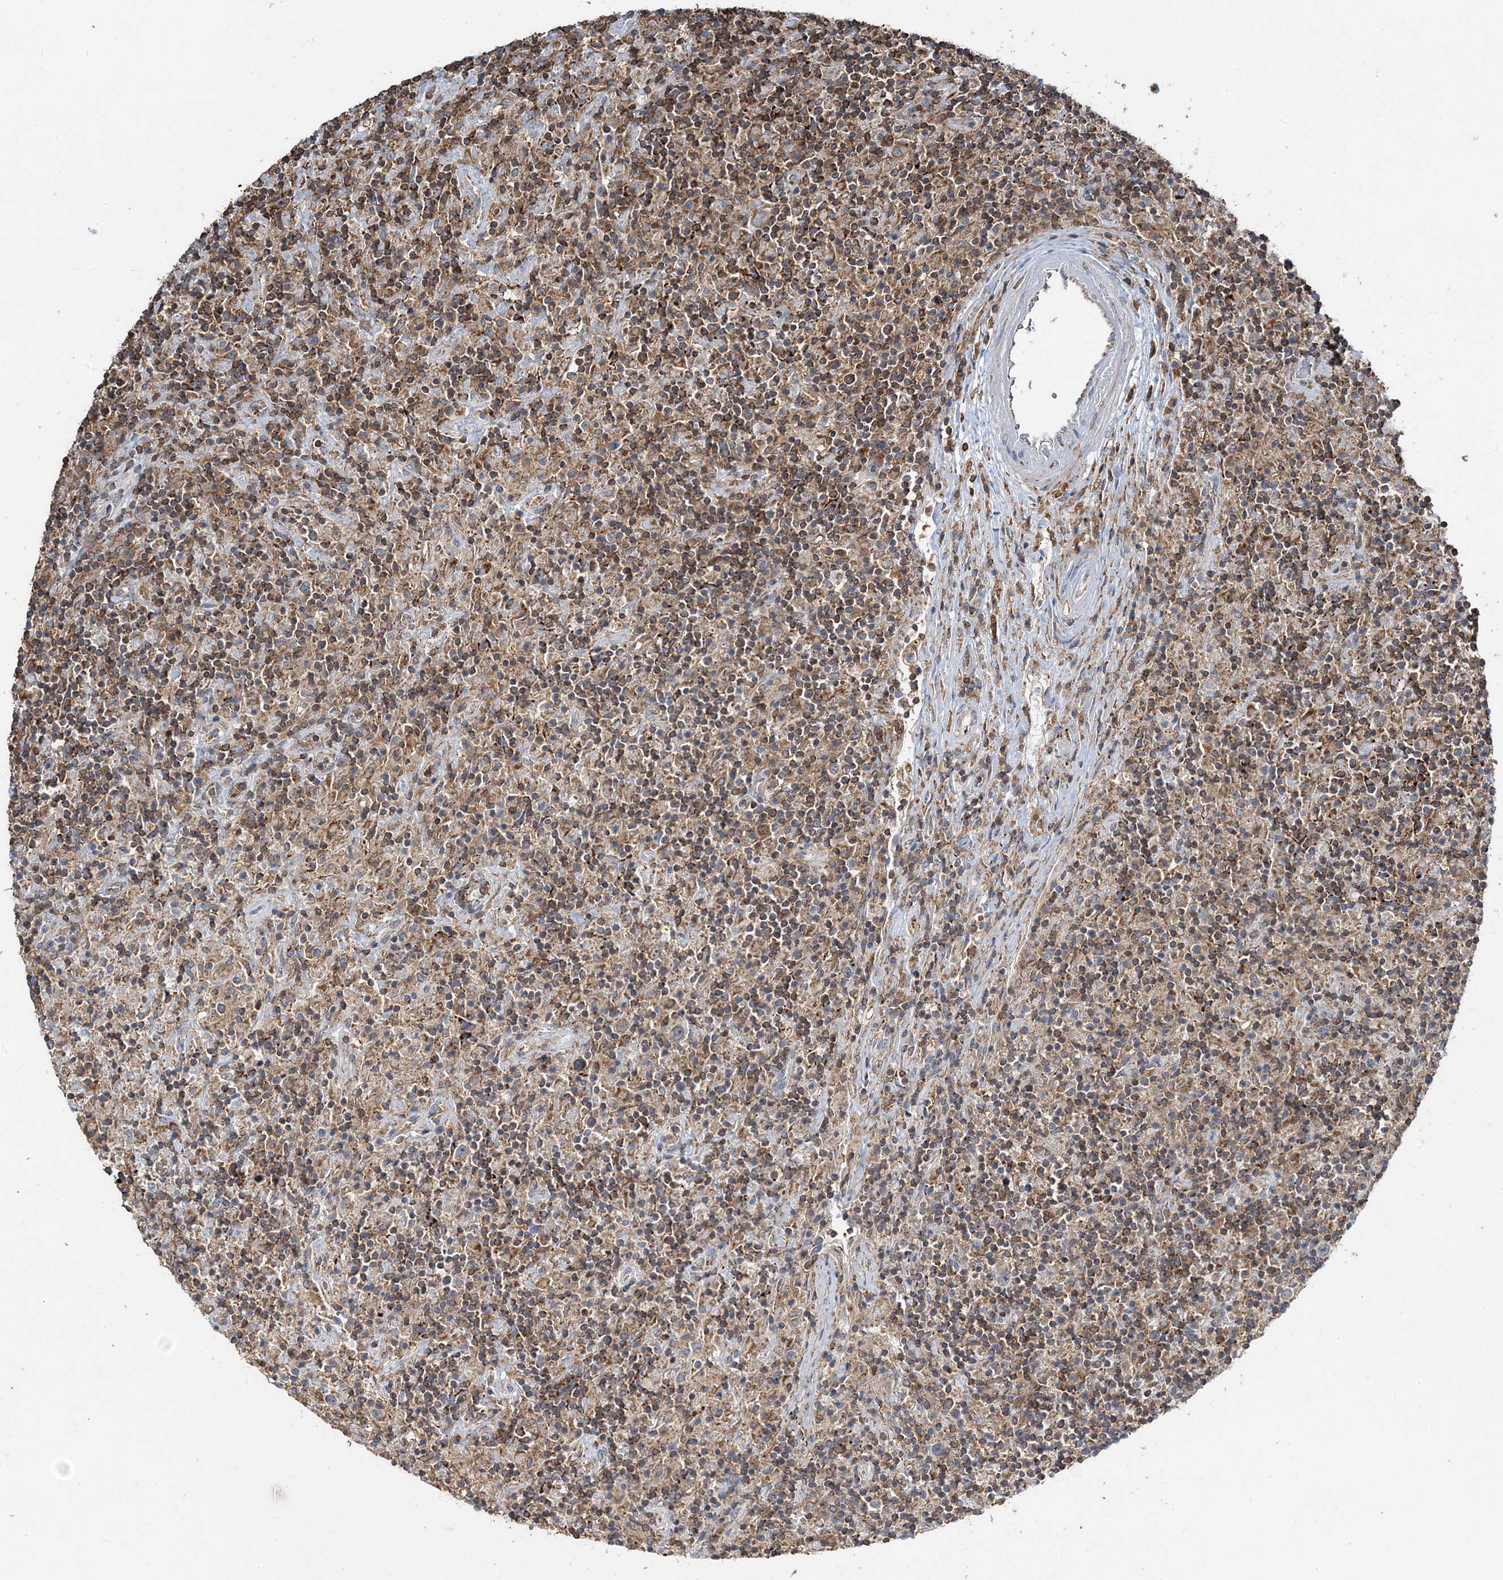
{"staining": {"intensity": "weak", "quantity": "25%-75%", "location": "cytoplasmic/membranous"}, "tissue": "lymphoma", "cell_type": "Tumor cells", "image_type": "cancer", "snomed": [{"axis": "morphology", "description": "Hodgkin's disease, NOS"}, {"axis": "topography", "description": "Lymph node"}], "caption": "Human Hodgkin's disease stained with a protein marker shows weak staining in tumor cells.", "gene": "TMLHE", "patient": {"sex": "male", "age": 70}}